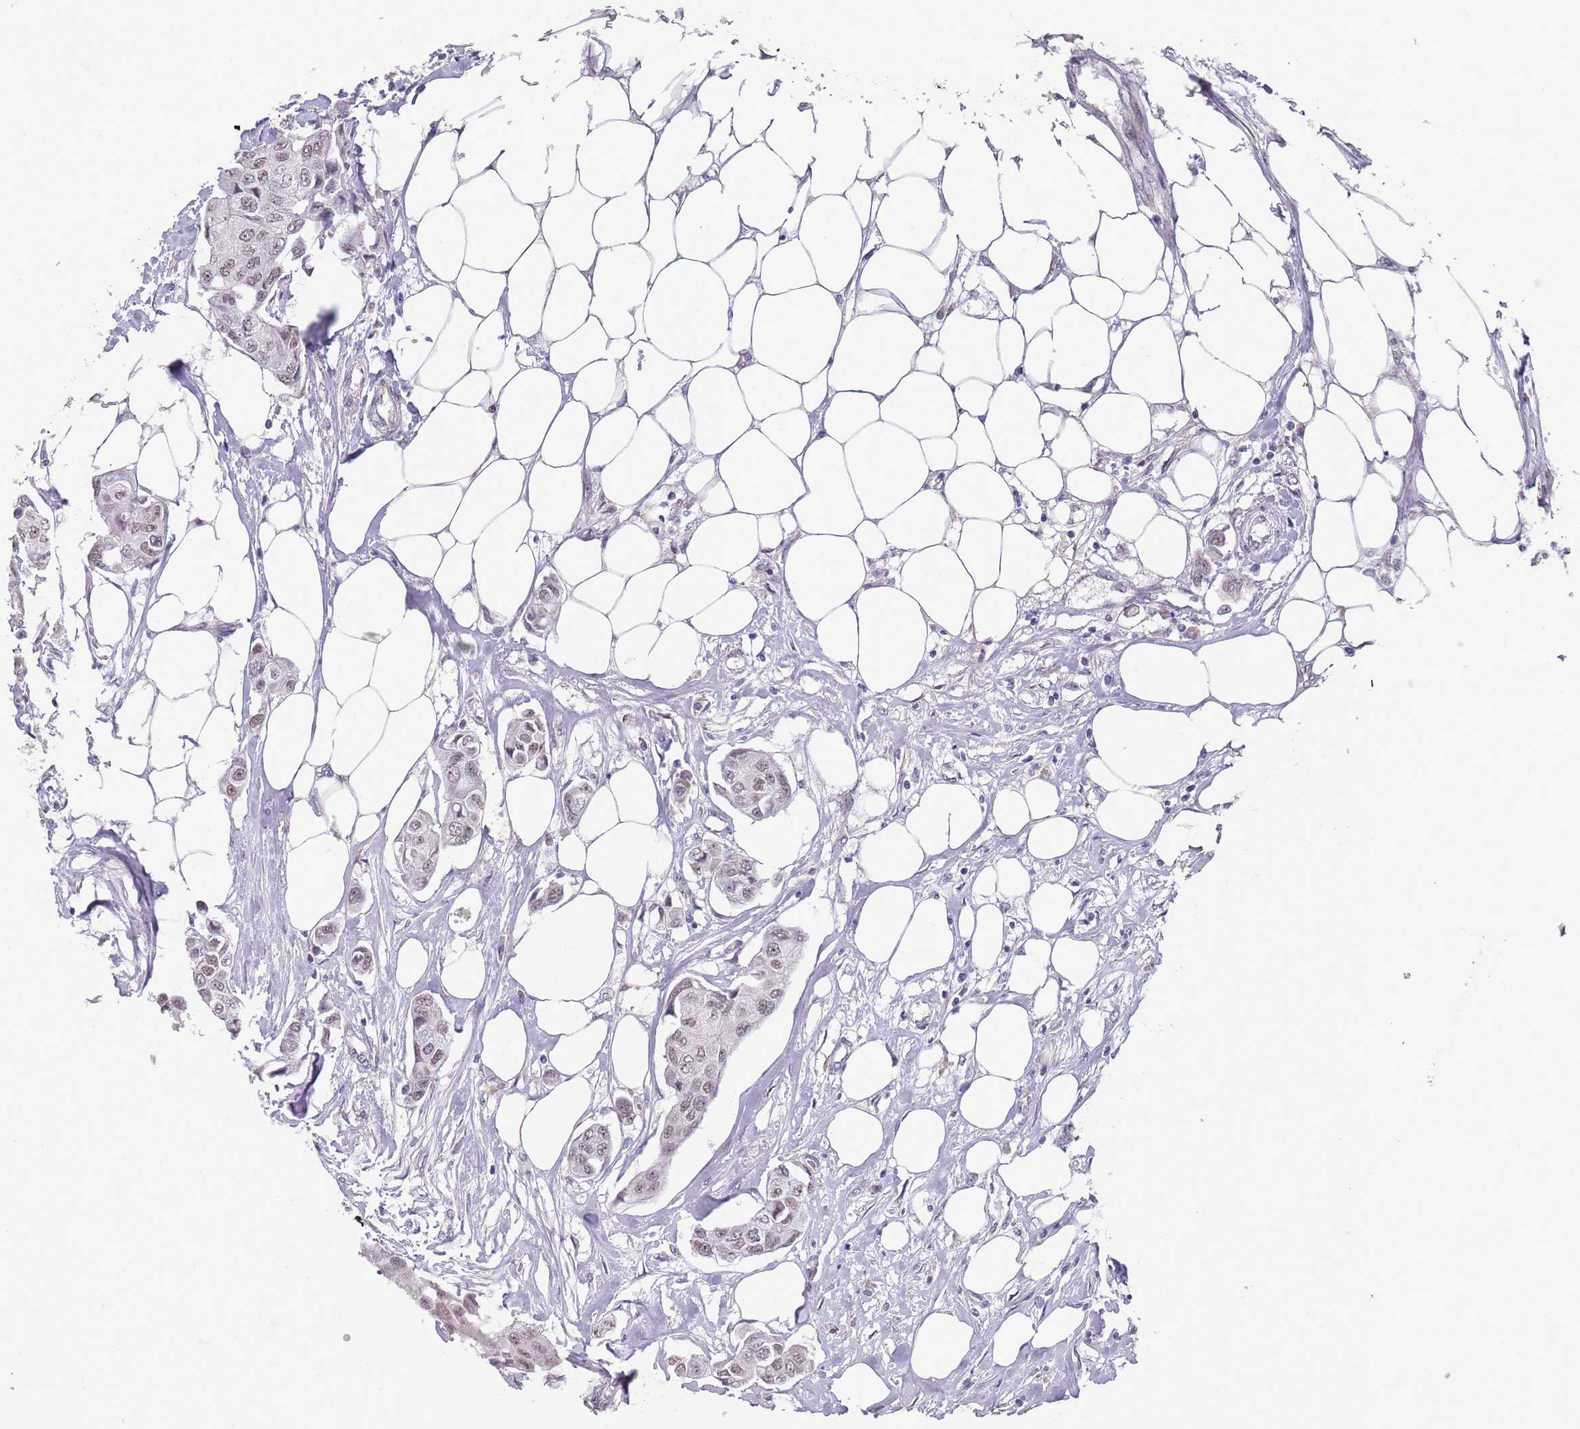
{"staining": {"intensity": "weak", "quantity": ">75%", "location": "nuclear"}, "tissue": "breast cancer", "cell_type": "Tumor cells", "image_type": "cancer", "snomed": [{"axis": "morphology", "description": "Duct carcinoma"}, {"axis": "topography", "description": "Breast"}, {"axis": "topography", "description": "Lymph node"}], "caption": "Weak nuclear protein expression is seen in about >75% of tumor cells in breast cancer (invasive ductal carcinoma).", "gene": "NBPF3", "patient": {"sex": "female", "age": 80}}